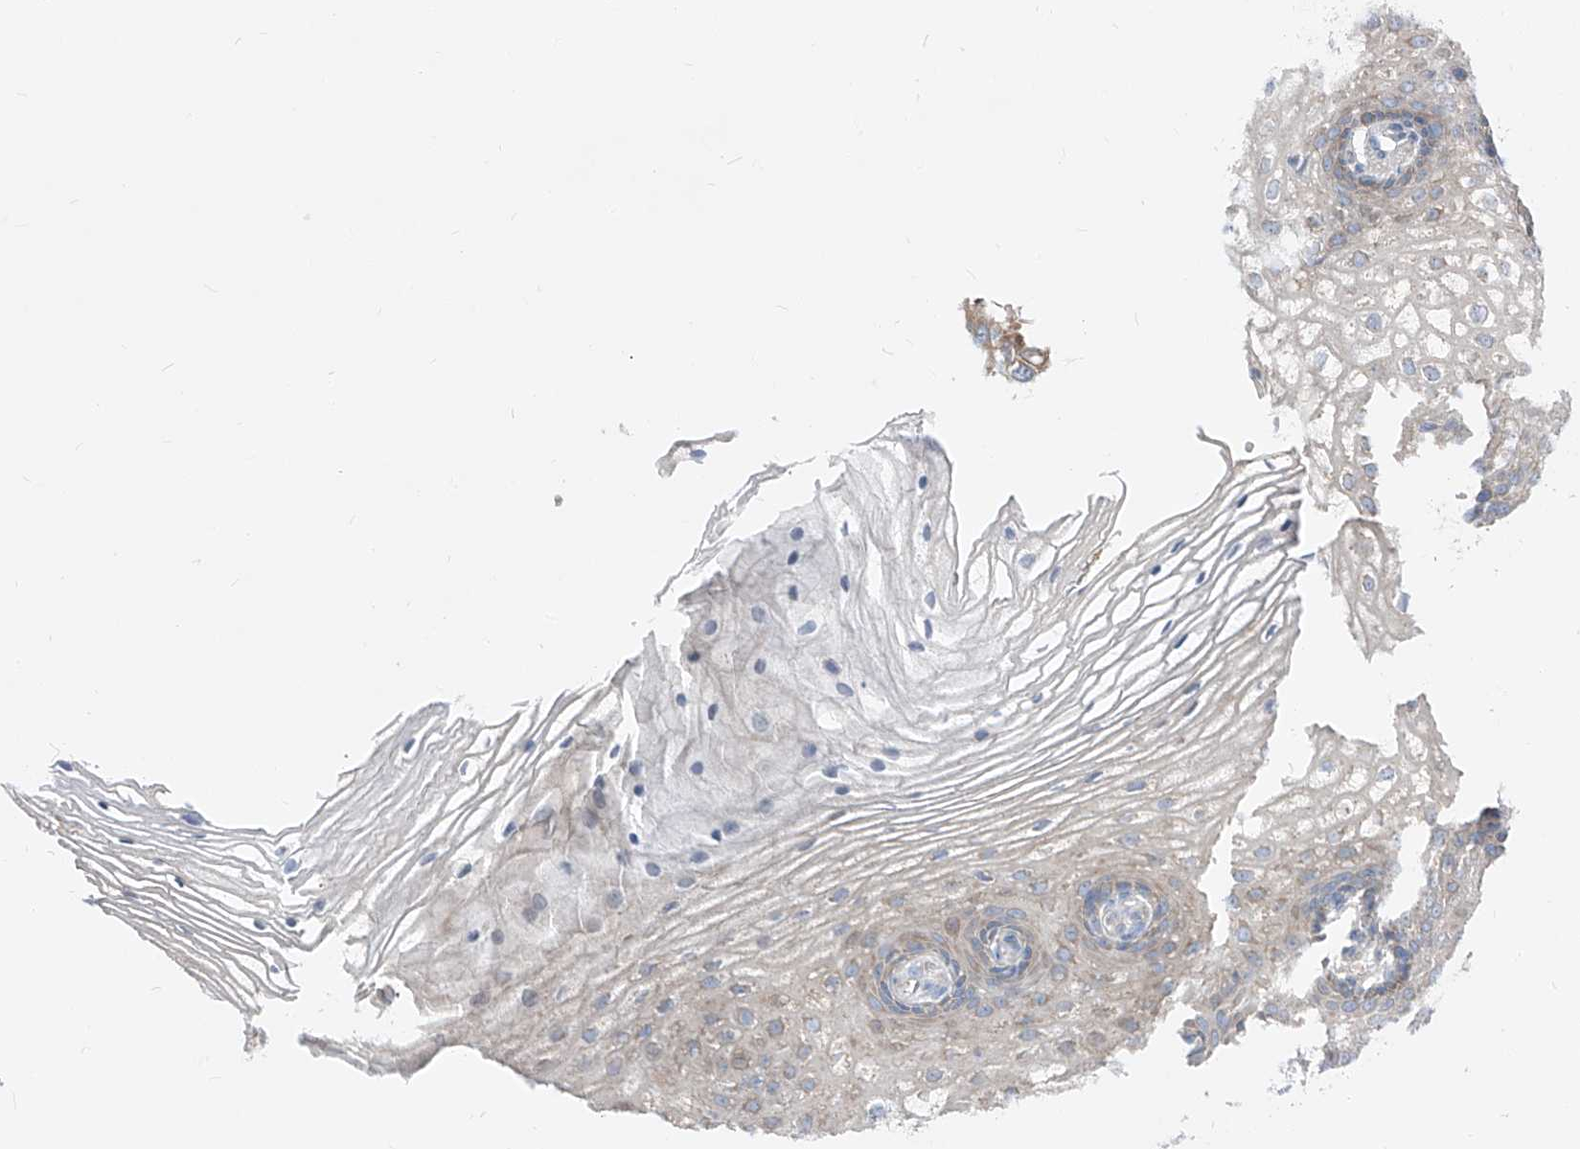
{"staining": {"intensity": "weak", "quantity": "<25%", "location": "cytoplasmic/membranous"}, "tissue": "vagina", "cell_type": "Squamous epithelial cells", "image_type": "normal", "snomed": [{"axis": "morphology", "description": "Normal tissue, NOS"}, {"axis": "topography", "description": "Vagina"}], "caption": "This is an IHC image of normal vagina. There is no positivity in squamous epithelial cells.", "gene": "UFL1", "patient": {"sex": "female", "age": 60}}